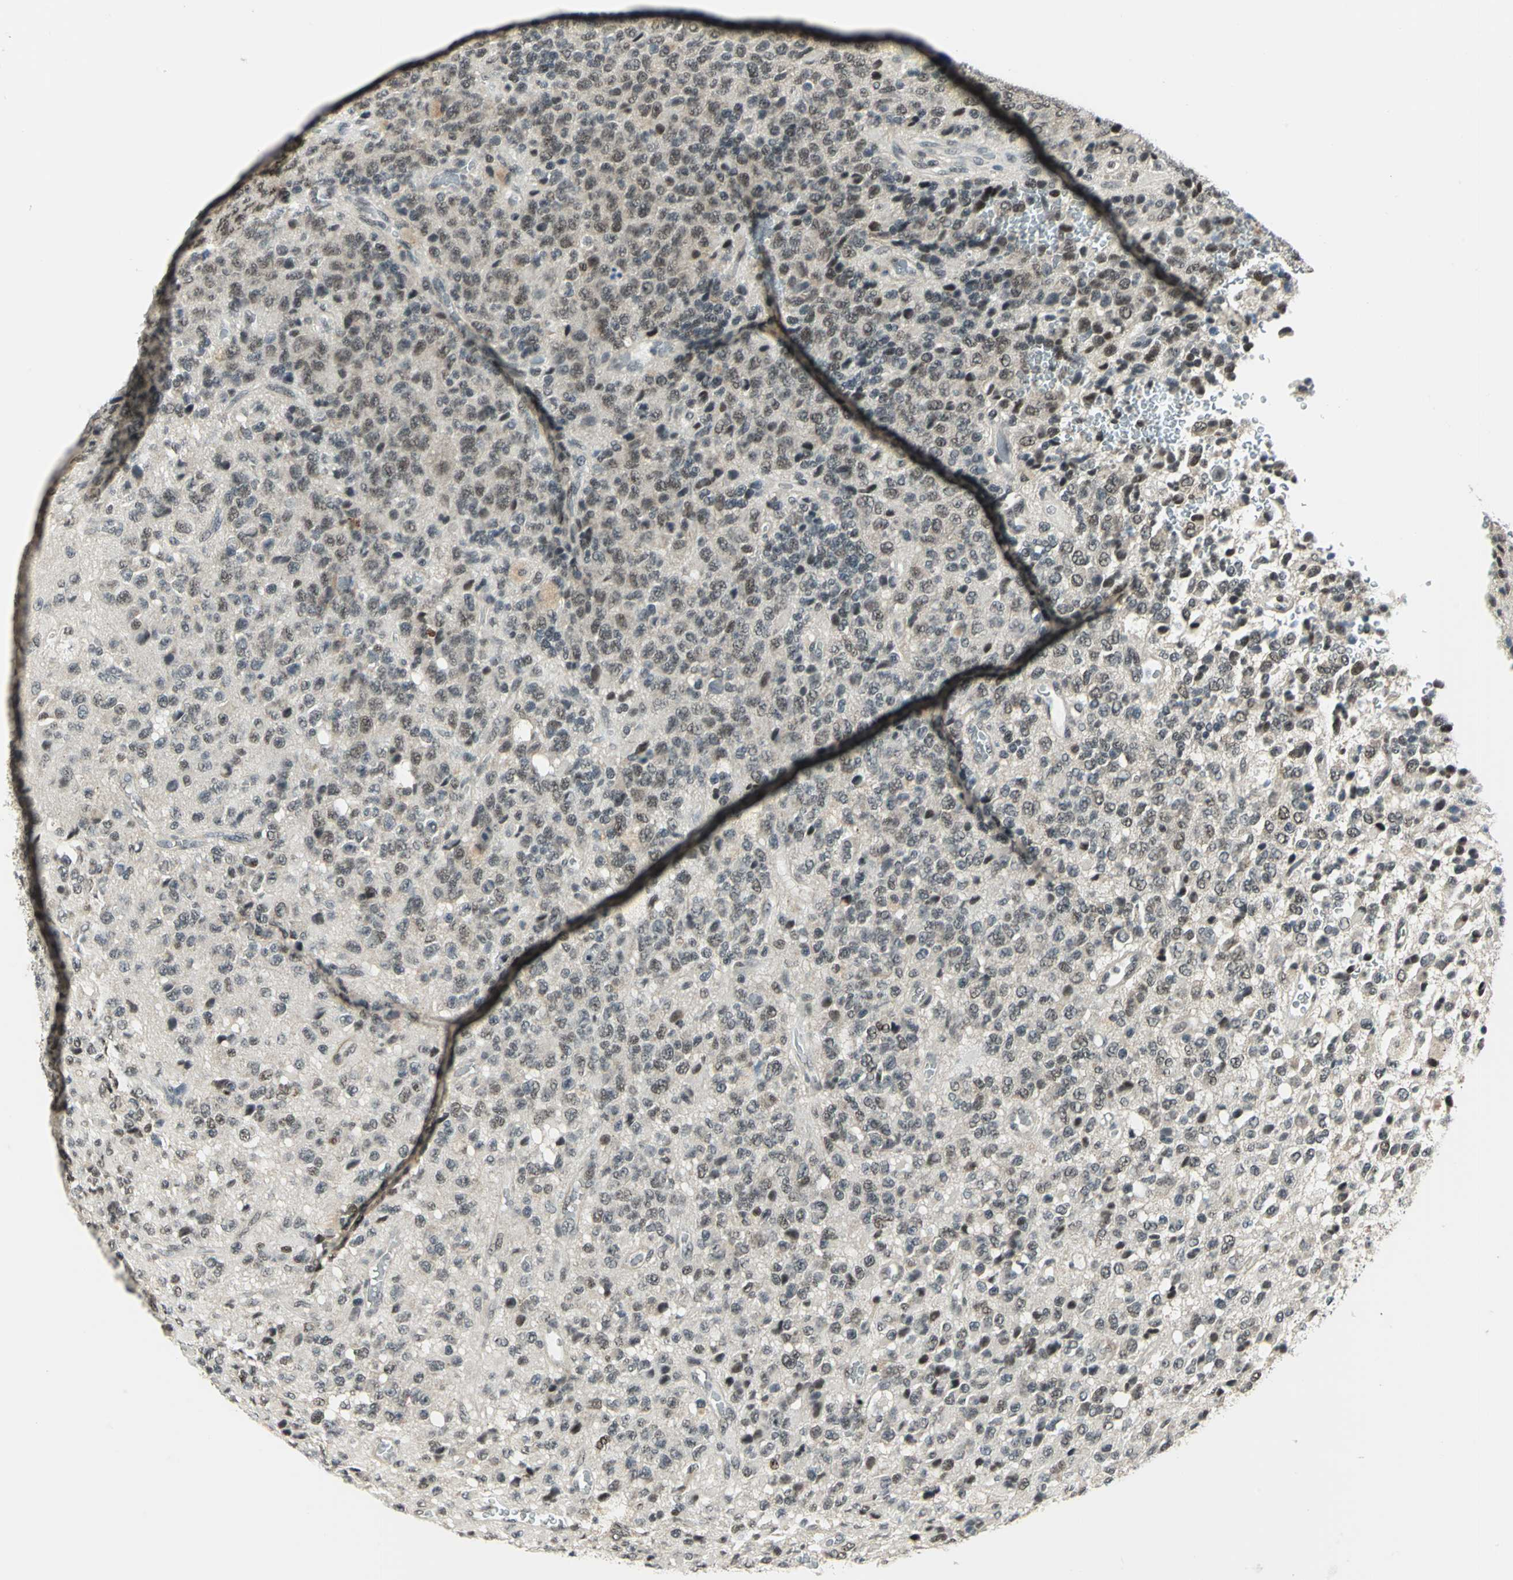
{"staining": {"intensity": "weak", "quantity": "25%-75%", "location": "cytoplasmic/membranous,nuclear"}, "tissue": "glioma", "cell_type": "Tumor cells", "image_type": "cancer", "snomed": [{"axis": "morphology", "description": "Glioma, malignant, High grade"}, {"axis": "topography", "description": "pancreas cauda"}], "caption": "High-magnification brightfield microscopy of glioma stained with DAB (3,3'-diaminobenzidine) (brown) and counterstained with hematoxylin (blue). tumor cells exhibit weak cytoplasmic/membranous and nuclear staining is appreciated in about25%-75% of cells. (DAB (3,3'-diaminobenzidine) IHC, brown staining for protein, blue staining for nuclei).", "gene": "MTA1", "patient": {"sex": "male", "age": 60}}